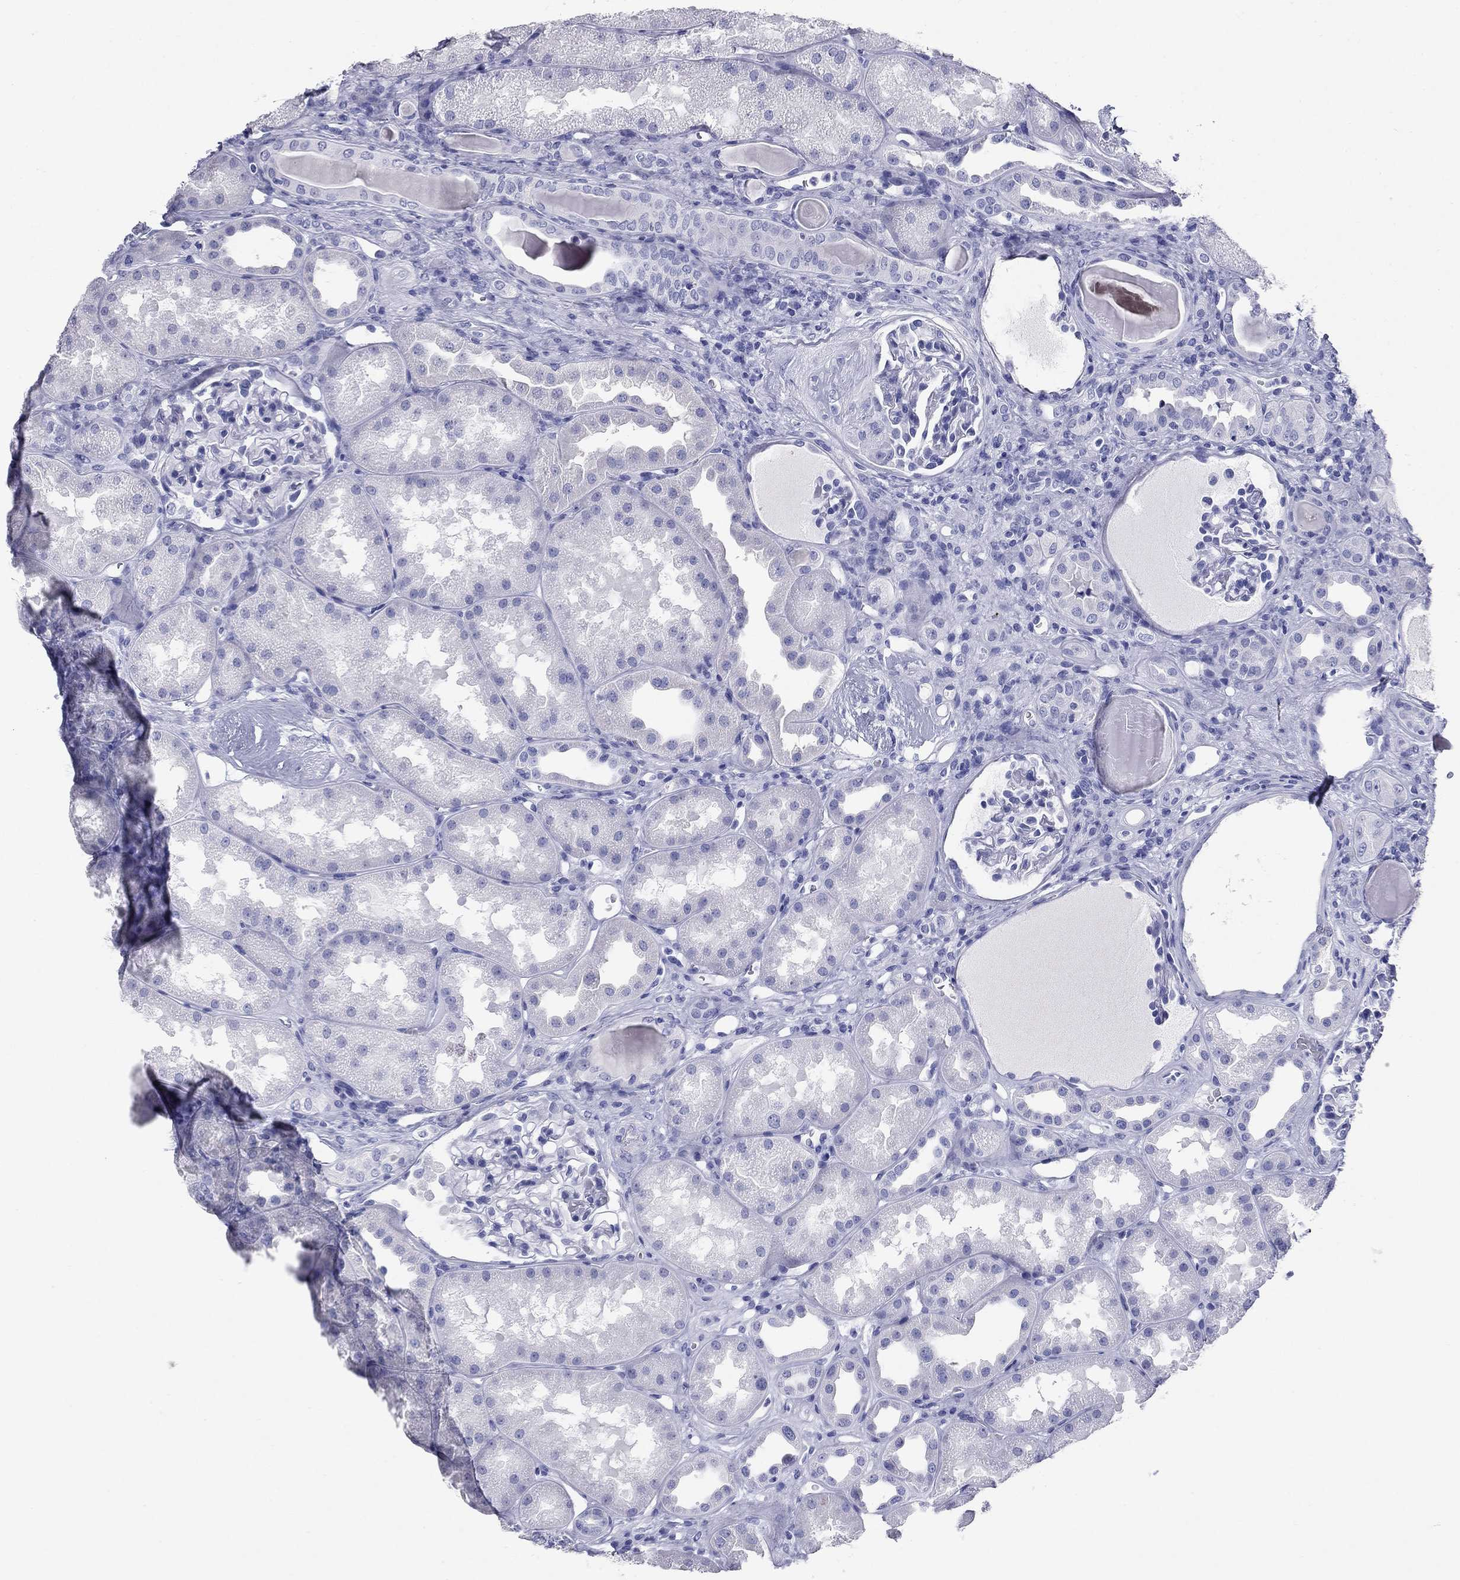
{"staining": {"intensity": "negative", "quantity": "none", "location": "none"}, "tissue": "kidney", "cell_type": "Cells in glomeruli", "image_type": "normal", "snomed": [{"axis": "morphology", "description": "Normal tissue, NOS"}, {"axis": "topography", "description": "Kidney"}], "caption": "Immunohistochemistry of normal kidney shows no expression in cells in glomeruli. (Immunohistochemistry, brightfield microscopy, high magnification).", "gene": "NPPA", "patient": {"sex": "male", "age": 61}}